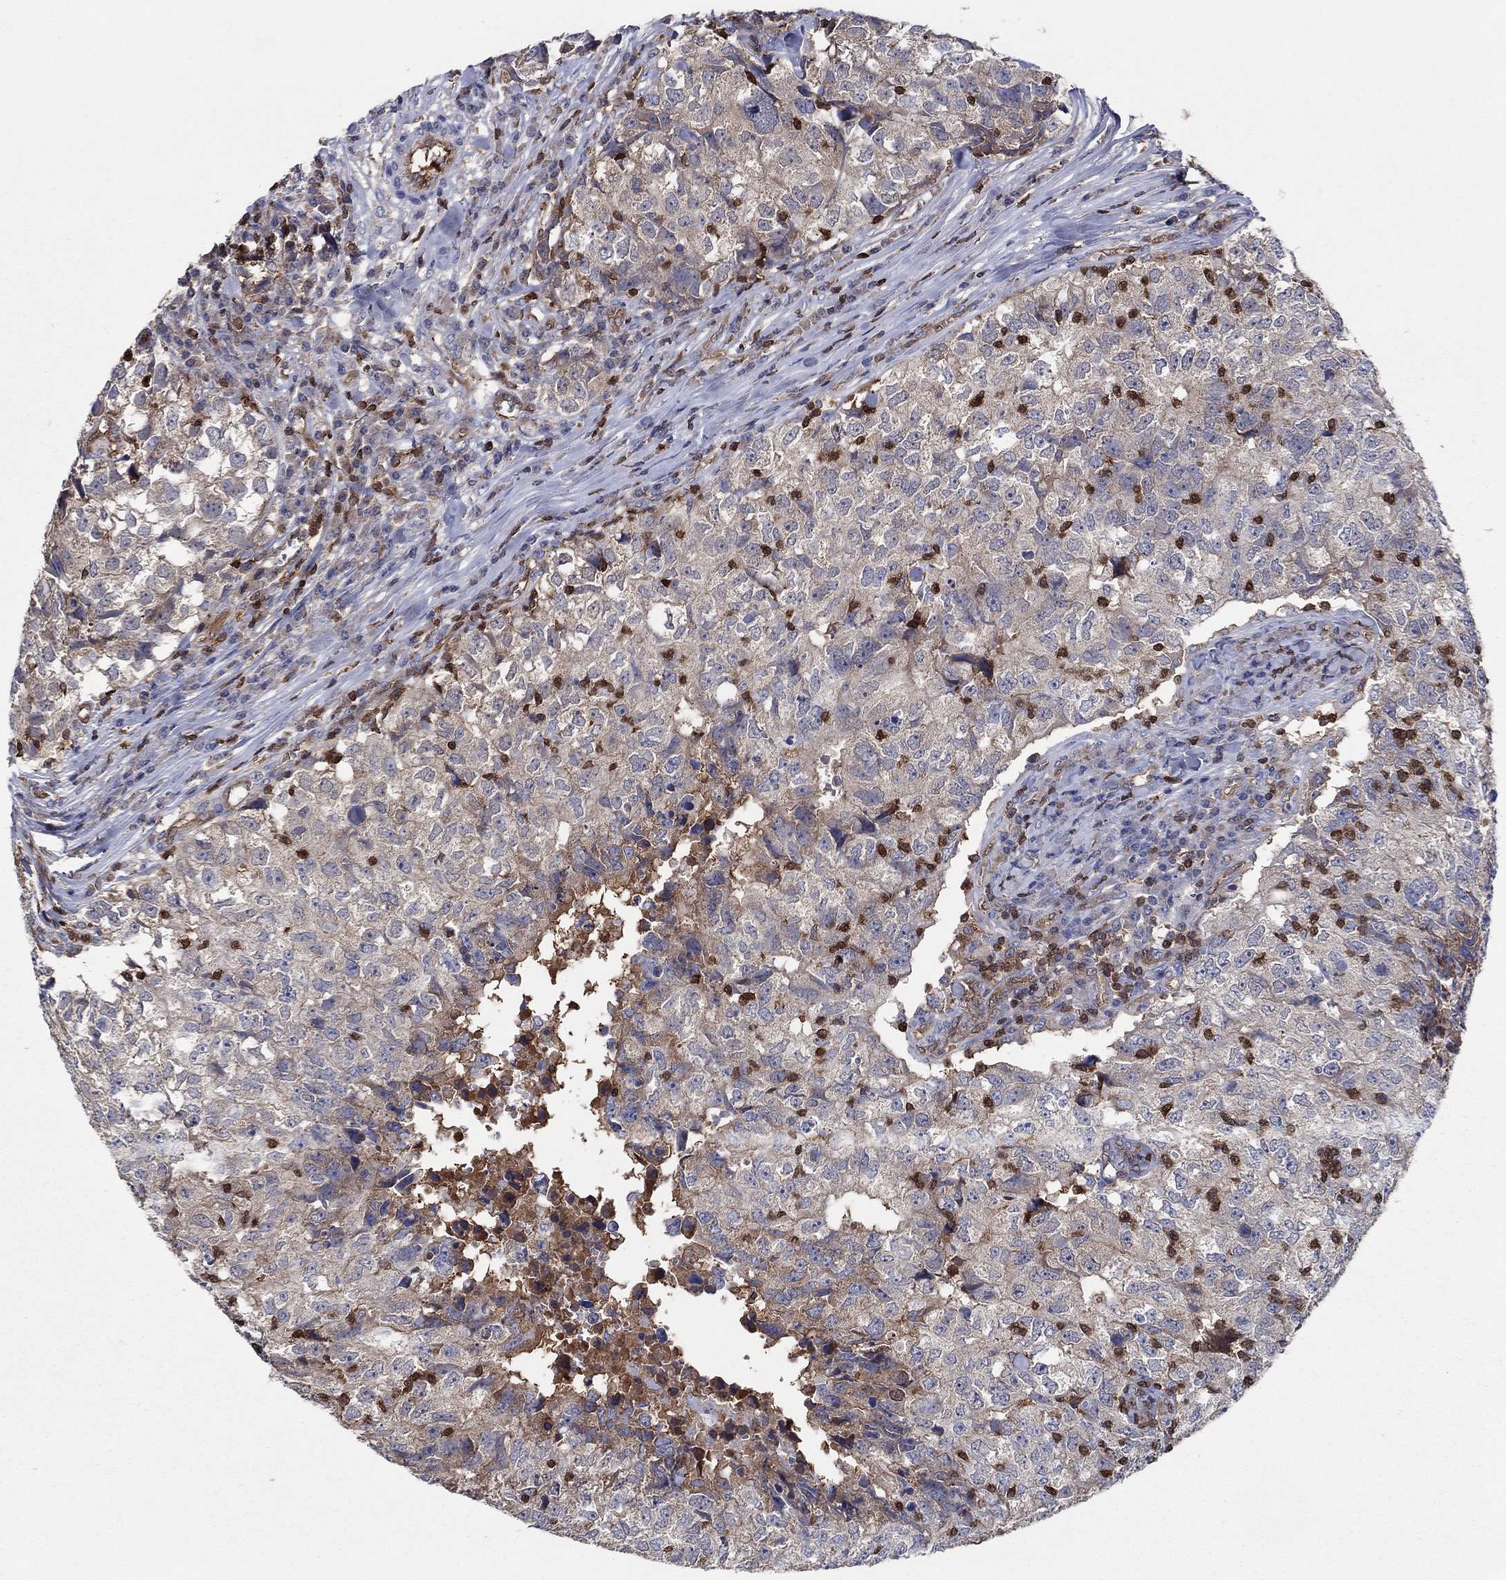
{"staining": {"intensity": "weak", "quantity": "25%-75%", "location": "cytoplasmic/membranous"}, "tissue": "breast cancer", "cell_type": "Tumor cells", "image_type": "cancer", "snomed": [{"axis": "morphology", "description": "Duct carcinoma"}, {"axis": "topography", "description": "Breast"}], "caption": "High-power microscopy captured an immunohistochemistry photomicrograph of breast cancer (intraductal carcinoma), revealing weak cytoplasmic/membranous staining in about 25%-75% of tumor cells. Nuclei are stained in blue.", "gene": "AGFG2", "patient": {"sex": "female", "age": 30}}